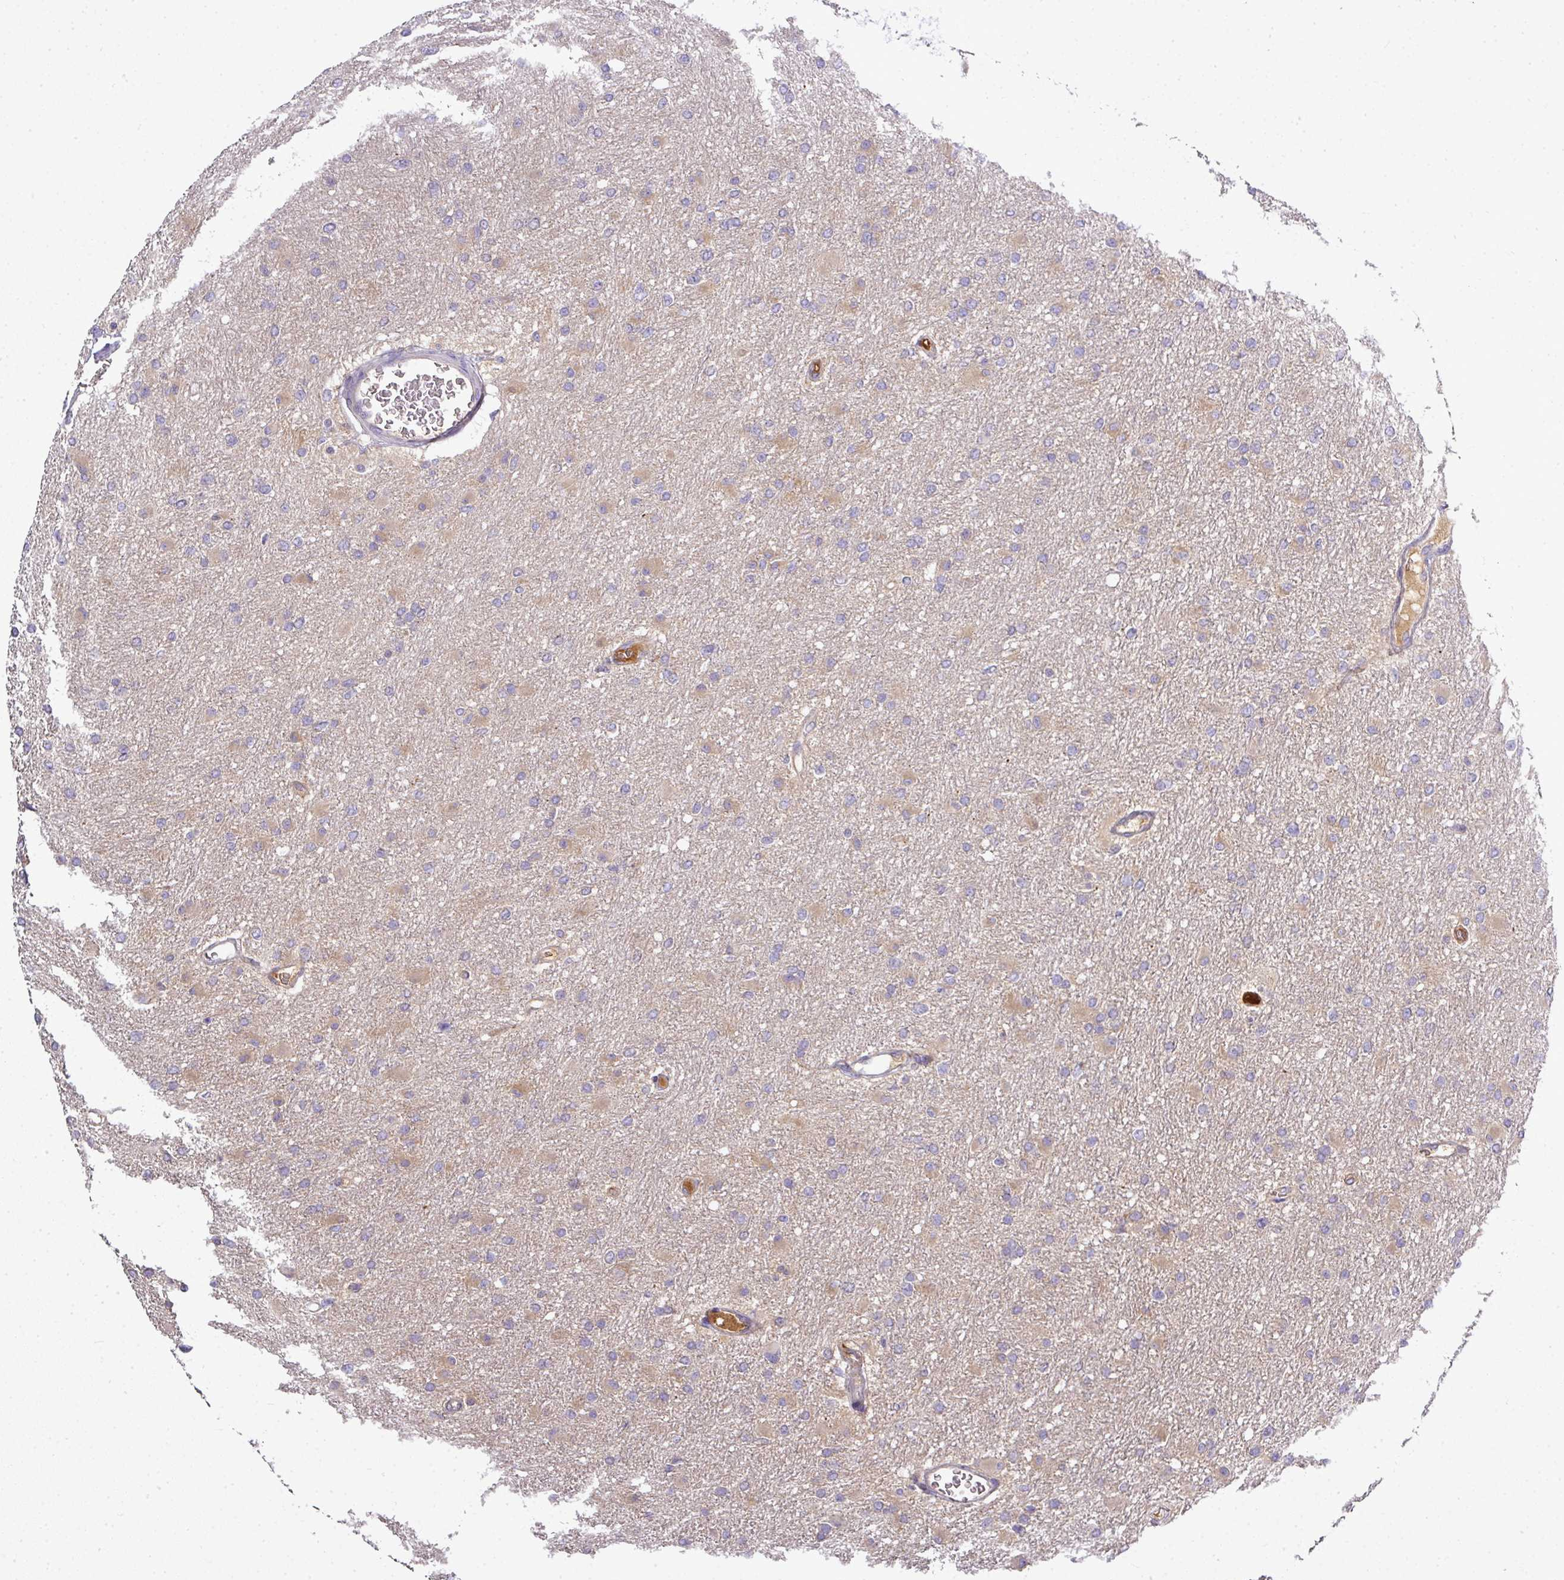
{"staining": {"intensity": "weak", "quantity": "<25%", "location": "cytoplasmic/membranous"}, "tissue": "glioma", "cell_type": "Tumor cells", "image_type": "cancer", "snomed": [{"axis": "morphology", "description": "Glioma, malignant, High grade"}, {"axis": "topography", "description": "Cerebral cortex"}], "caption": "An immunohistochemistry (IHC) histopathology image of malignant glioma (high-grade) is shown. There is no staining in tumor cells of malignant glioma (high-grade).", "gene": "STAT5A", "patient": {"sex": "female", "age": 36}}